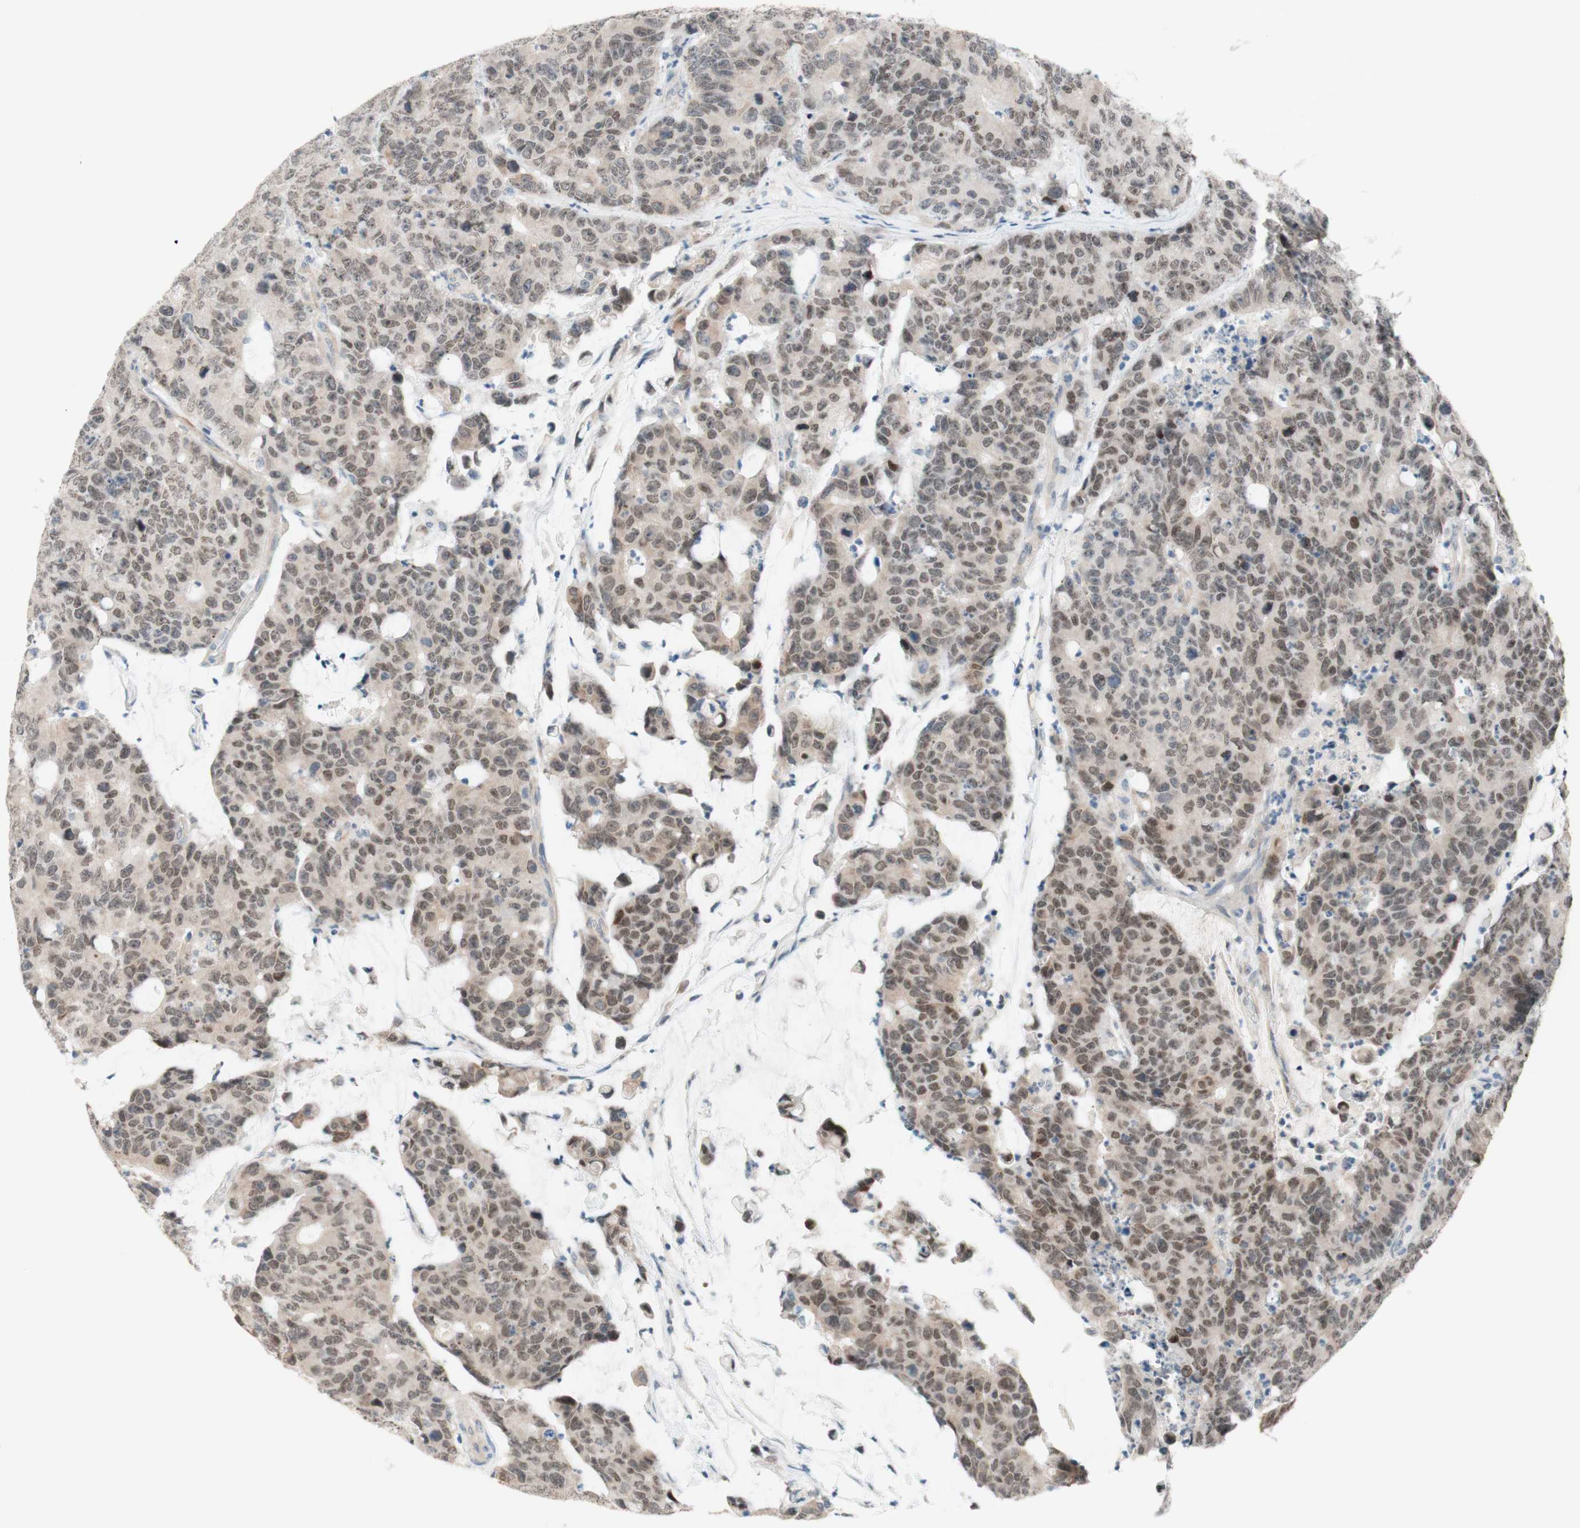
{"staining": {"intensity": "weak", "quantity": ">75%", "location": "nuclear"}, "tissue": "colorectal cancer", "cell_type": "Tumor cells", "image_type": "cancer", "snomed": [{"axis": "morphology", "description": "Adenocarcinoma, NOS"}, {"axis": "topography", "description": "Colon"}], "caption": "Colorectal cancer tissue demonstrates weak nuclear expression in about >75% of tumor cells, visualized by immunohistochemistry. Using DAB (brown) and hematoxylin (blue) stains, captured at high magnification using brightfield microscopy.", "gene": "JPH1", "patient": {"sex": "female", "age": 86}}